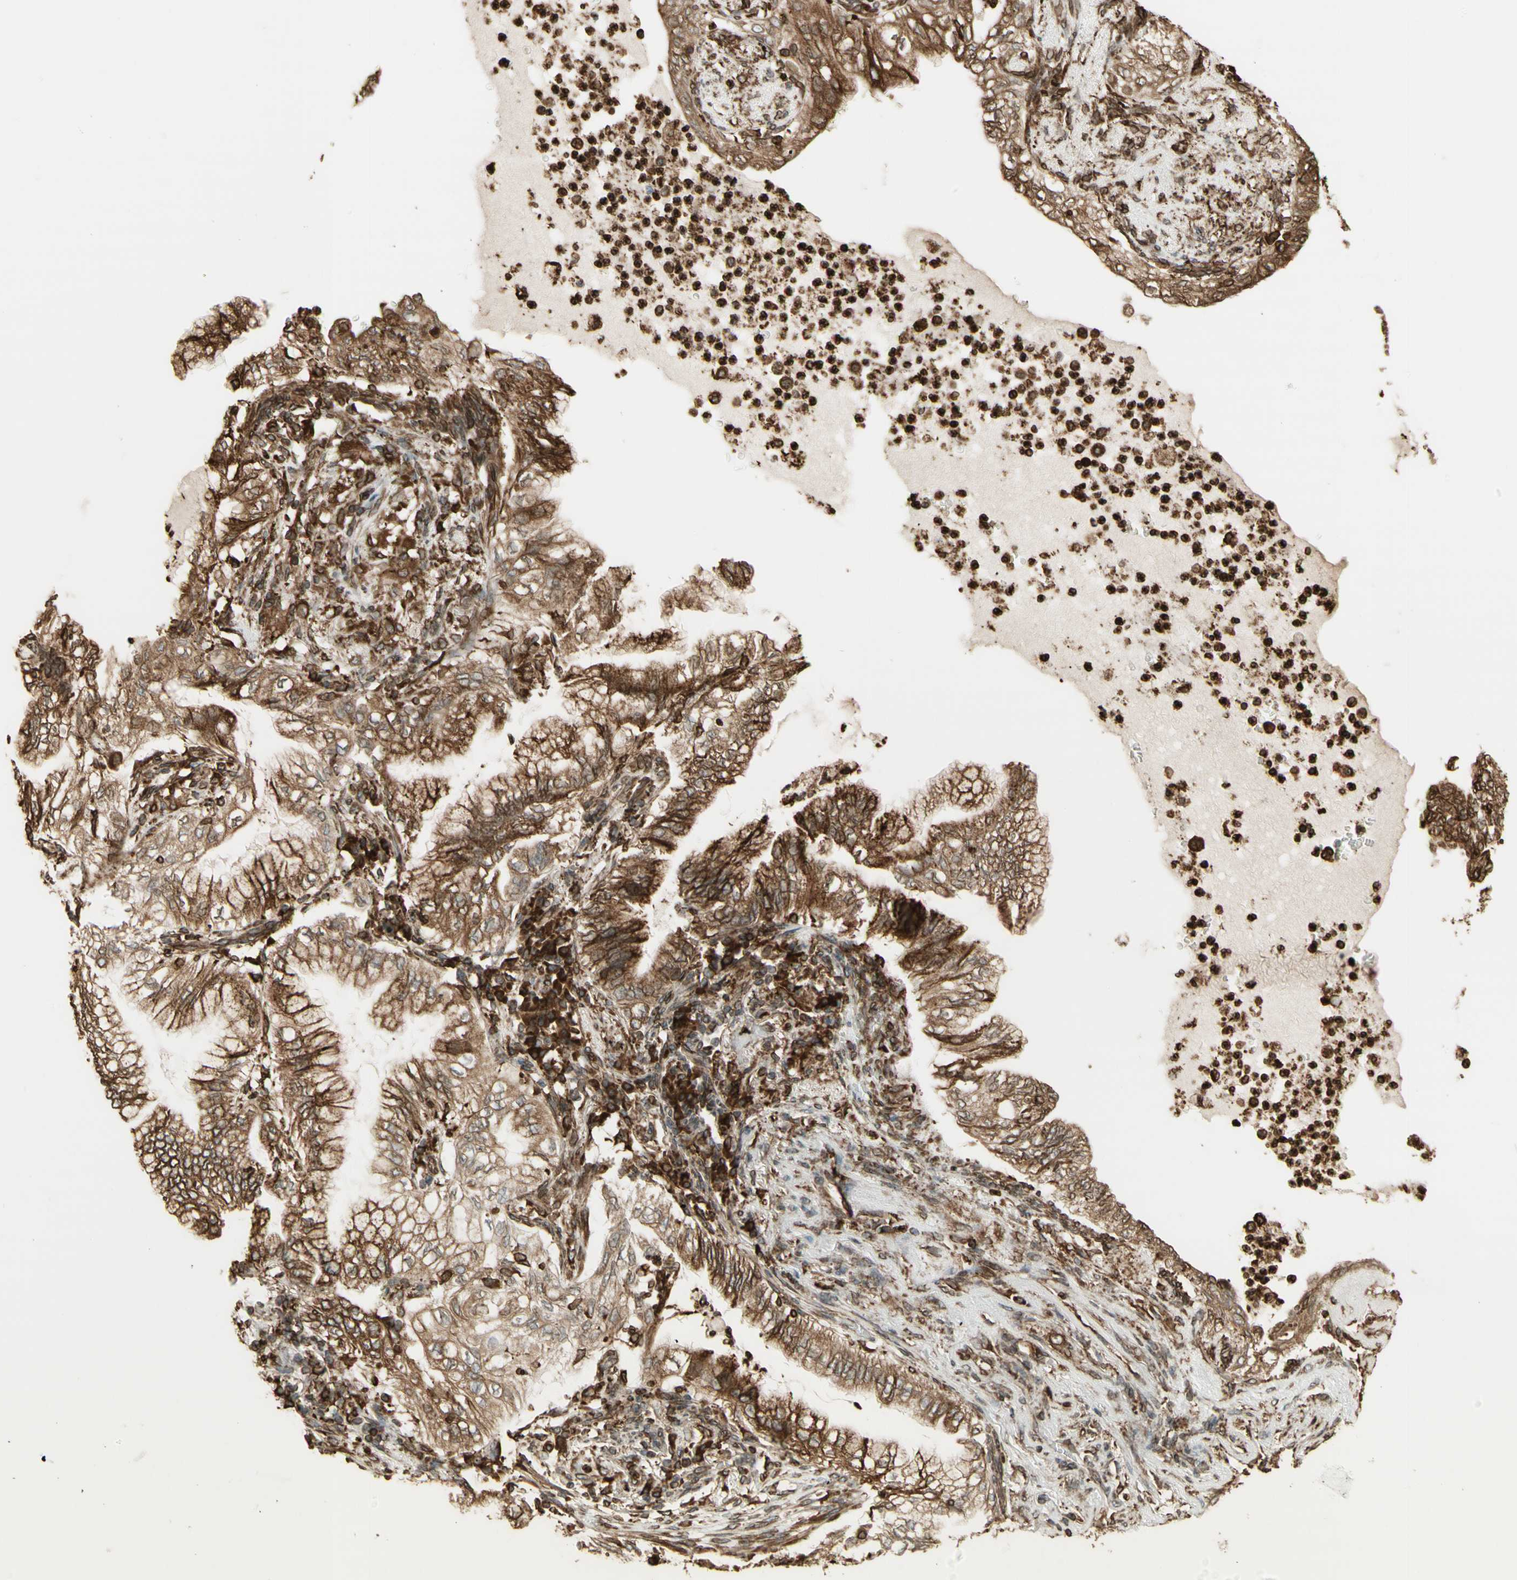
{"staining": {"intensity": "moderate", "quantity": ">75%", "location": "cytoplasmic/membranous"}, "tissue": "lung cancer", "cell_type": "Tumor cells", "image_type": "cancer", "snomed": [{"axis": "morphology", "description": "Normal tissue, NOS"}, {"axis": "morphology", "description": "Adenocarcinoma, NOS"}, {"axis": "topography", "description": "Bronchus"}, {"axis": "topography", "description": "Lung"}], "caption": "Immunohistochemical staining of human lung adenocarcinoma demonstrates moderate cytoplasmic/membranous protein positivity in approximately >75% of tumor cells. Nuclei are stained in blue.", "gene": "CANX", "patient": {"sex": "female", "age": 70}}